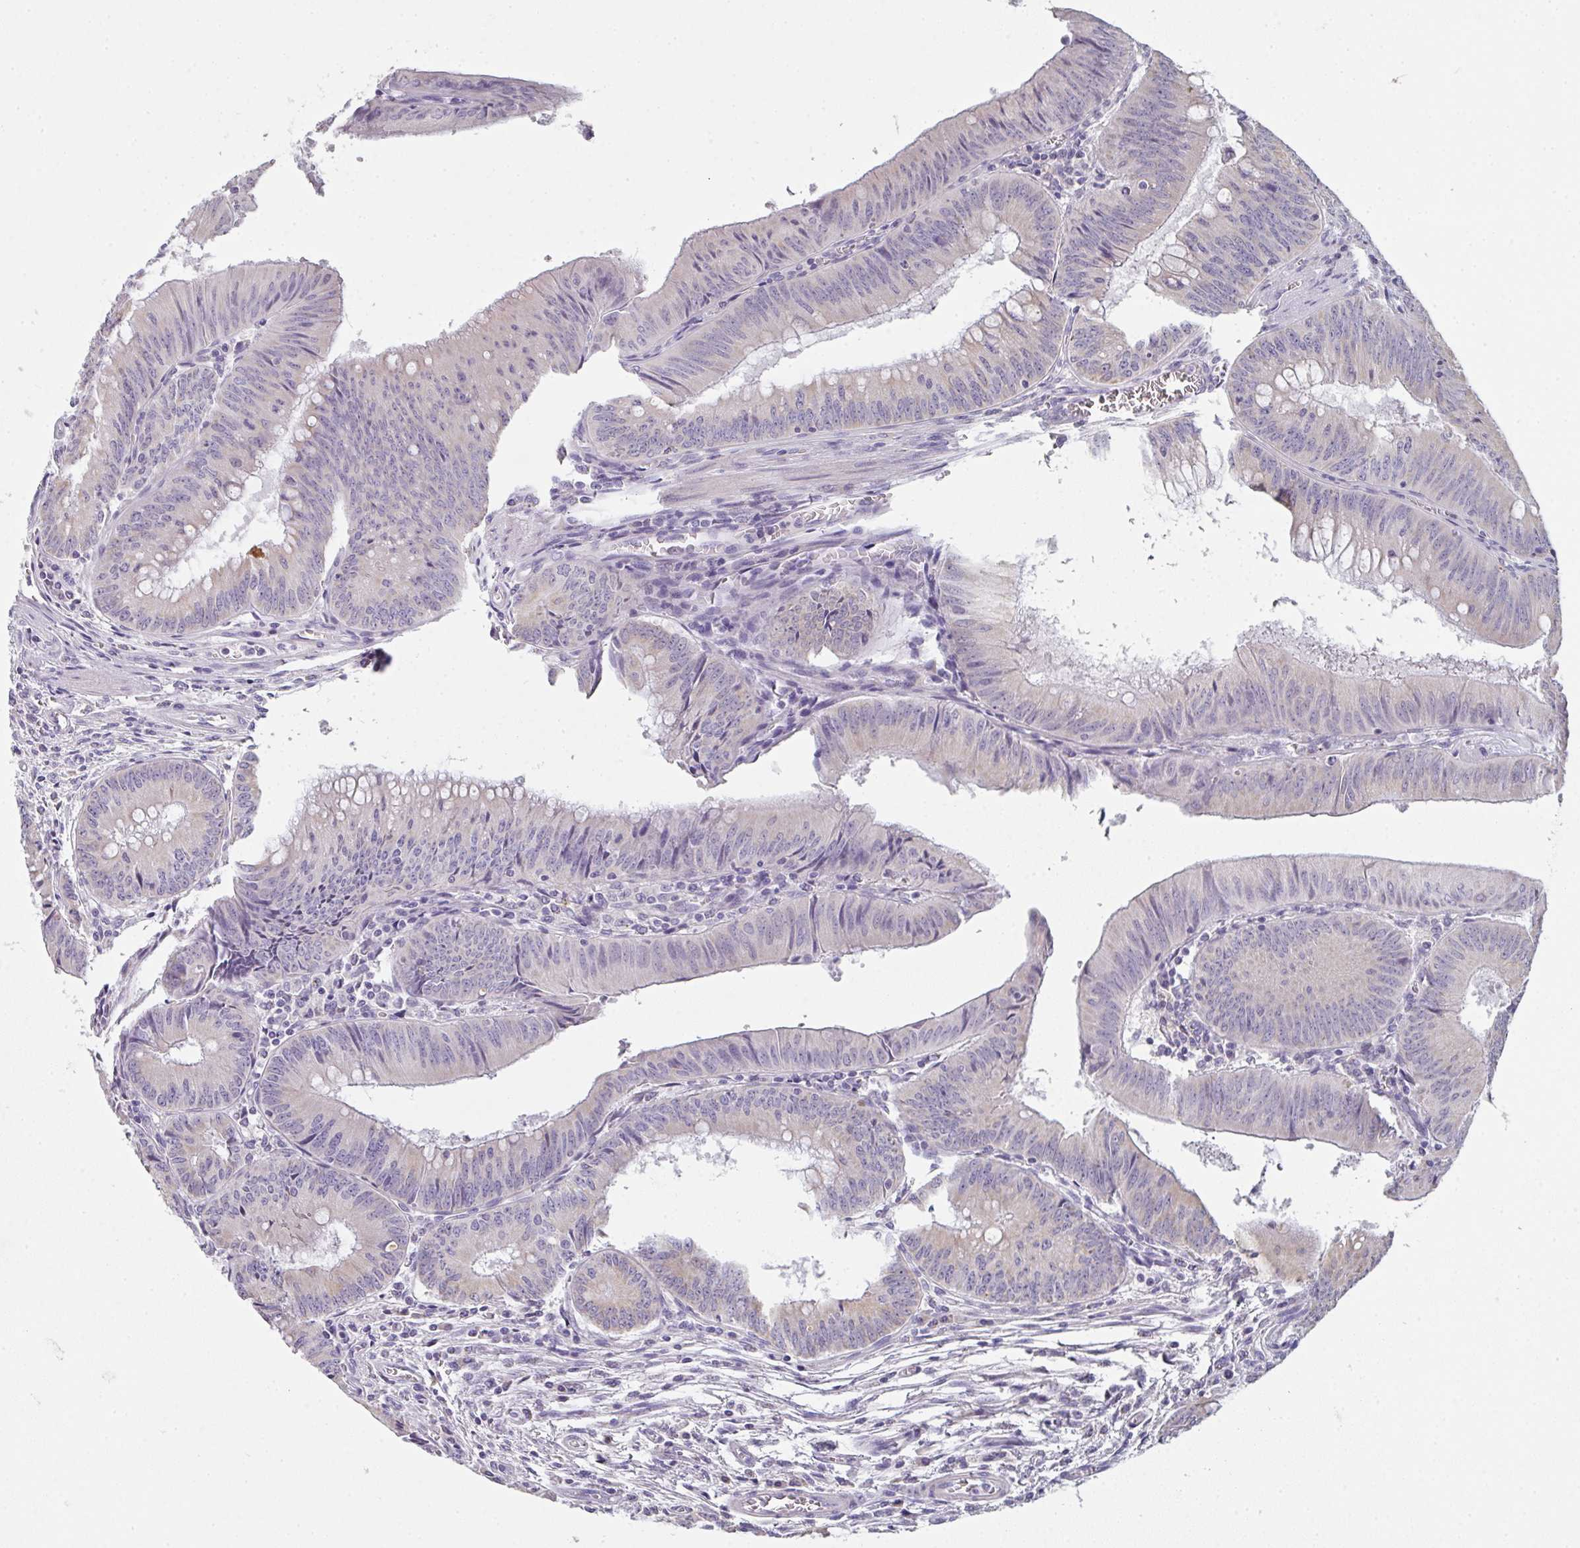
{"staining": {"intensity": "weak", "quantity": "<25%", "location": "cytoplasmic/membranous"}, "tissue": "colorectal cancer", "cell_type": "Tumor cells", "image_type": "cancer", "snomed": [{"axis": "morphology", "description": "Adenocarcinoma, NOS"}, {"axis": "topography", "description": "Rectum"}], "caption": "This is an immunohistochemistry histopathology image of human colorectal adenocarcinoma. There is no positivity in tumor cells.", "gene": "CACNA1S", "patient": {"sex": "female", "age": 72}}